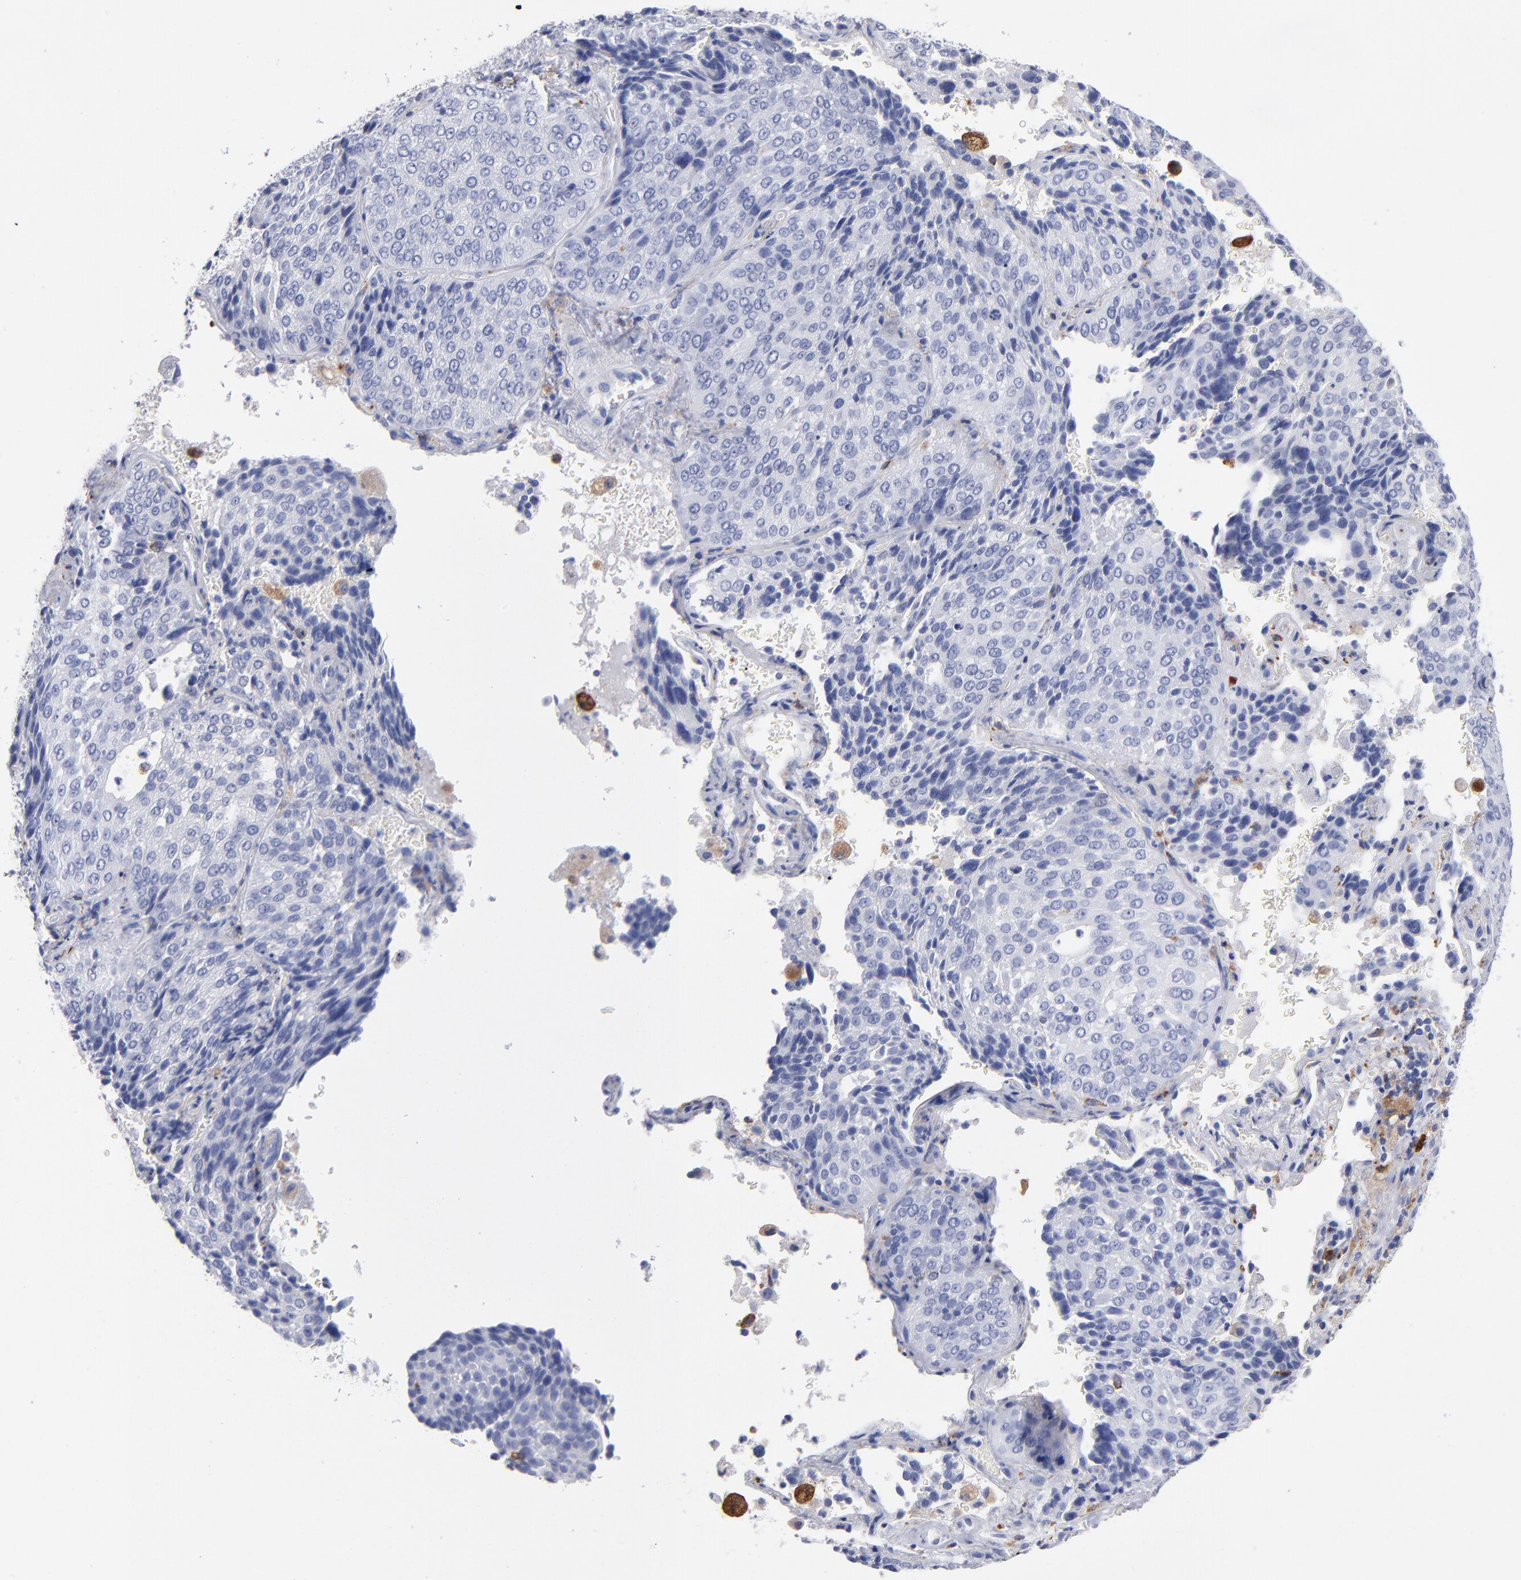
{"staining": {"intensity": "negative", "quantity": "none", "location": "none"}, "tissue": "lung cancer", "cell_type": "Tumor cells", "image_type": "cancer", "snomed": [{"axis": "morphology", "description": "Squamous cell carcinoma, NOS"}, {"axis": "topography", "description": "Lung"}], "caption": "Lung squamous cell carcinoma was stained to show a protein in brown. There is no significant staining in tumor cells. (DAB immunohistochemistry visualized using brightfield microscopy, high magnification).", "gene": "CD180", "patient": {"sex": "male", "age": 54}}